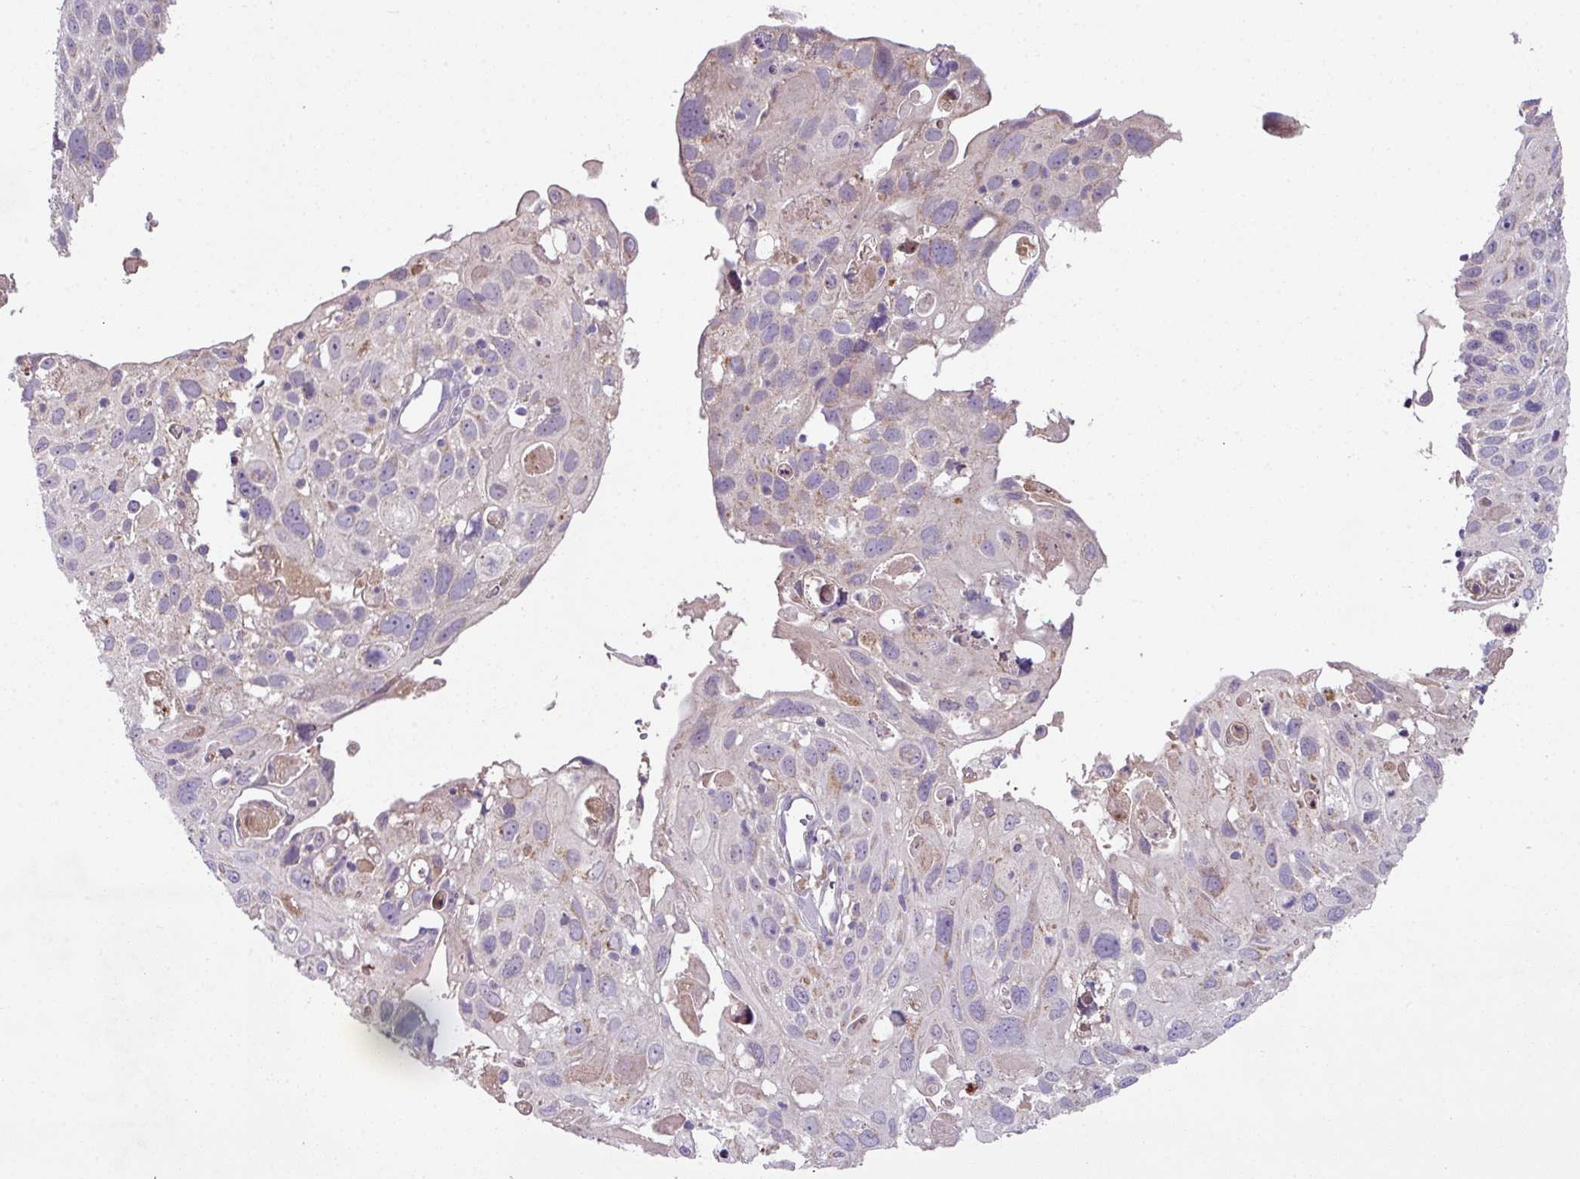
{"staining": {"intensity": "weak", "quantity": "<25%", "location": "cytoplasmic/membranous"}, "tissue": "cervical cancer", "cell_type": "Tumor cells", "image_type": "cancer", "snomed": [{"axis": "morphology", "description": "Squamous cell carcinoma, NOS"}, {"axis": "topography", "description": "Cervix"}], "caption": "IHC of human cervical cancer demonstrates no expression in tumor cells. (Stains: DAB (3,3'-diaminobenzidine) immunohistochemistry with hematoxylin counter stain, Microscopy: brightfield microscopy at high magnification).", "gene": "LRRC9", "patient": {"sex": "female", "age": 70}}